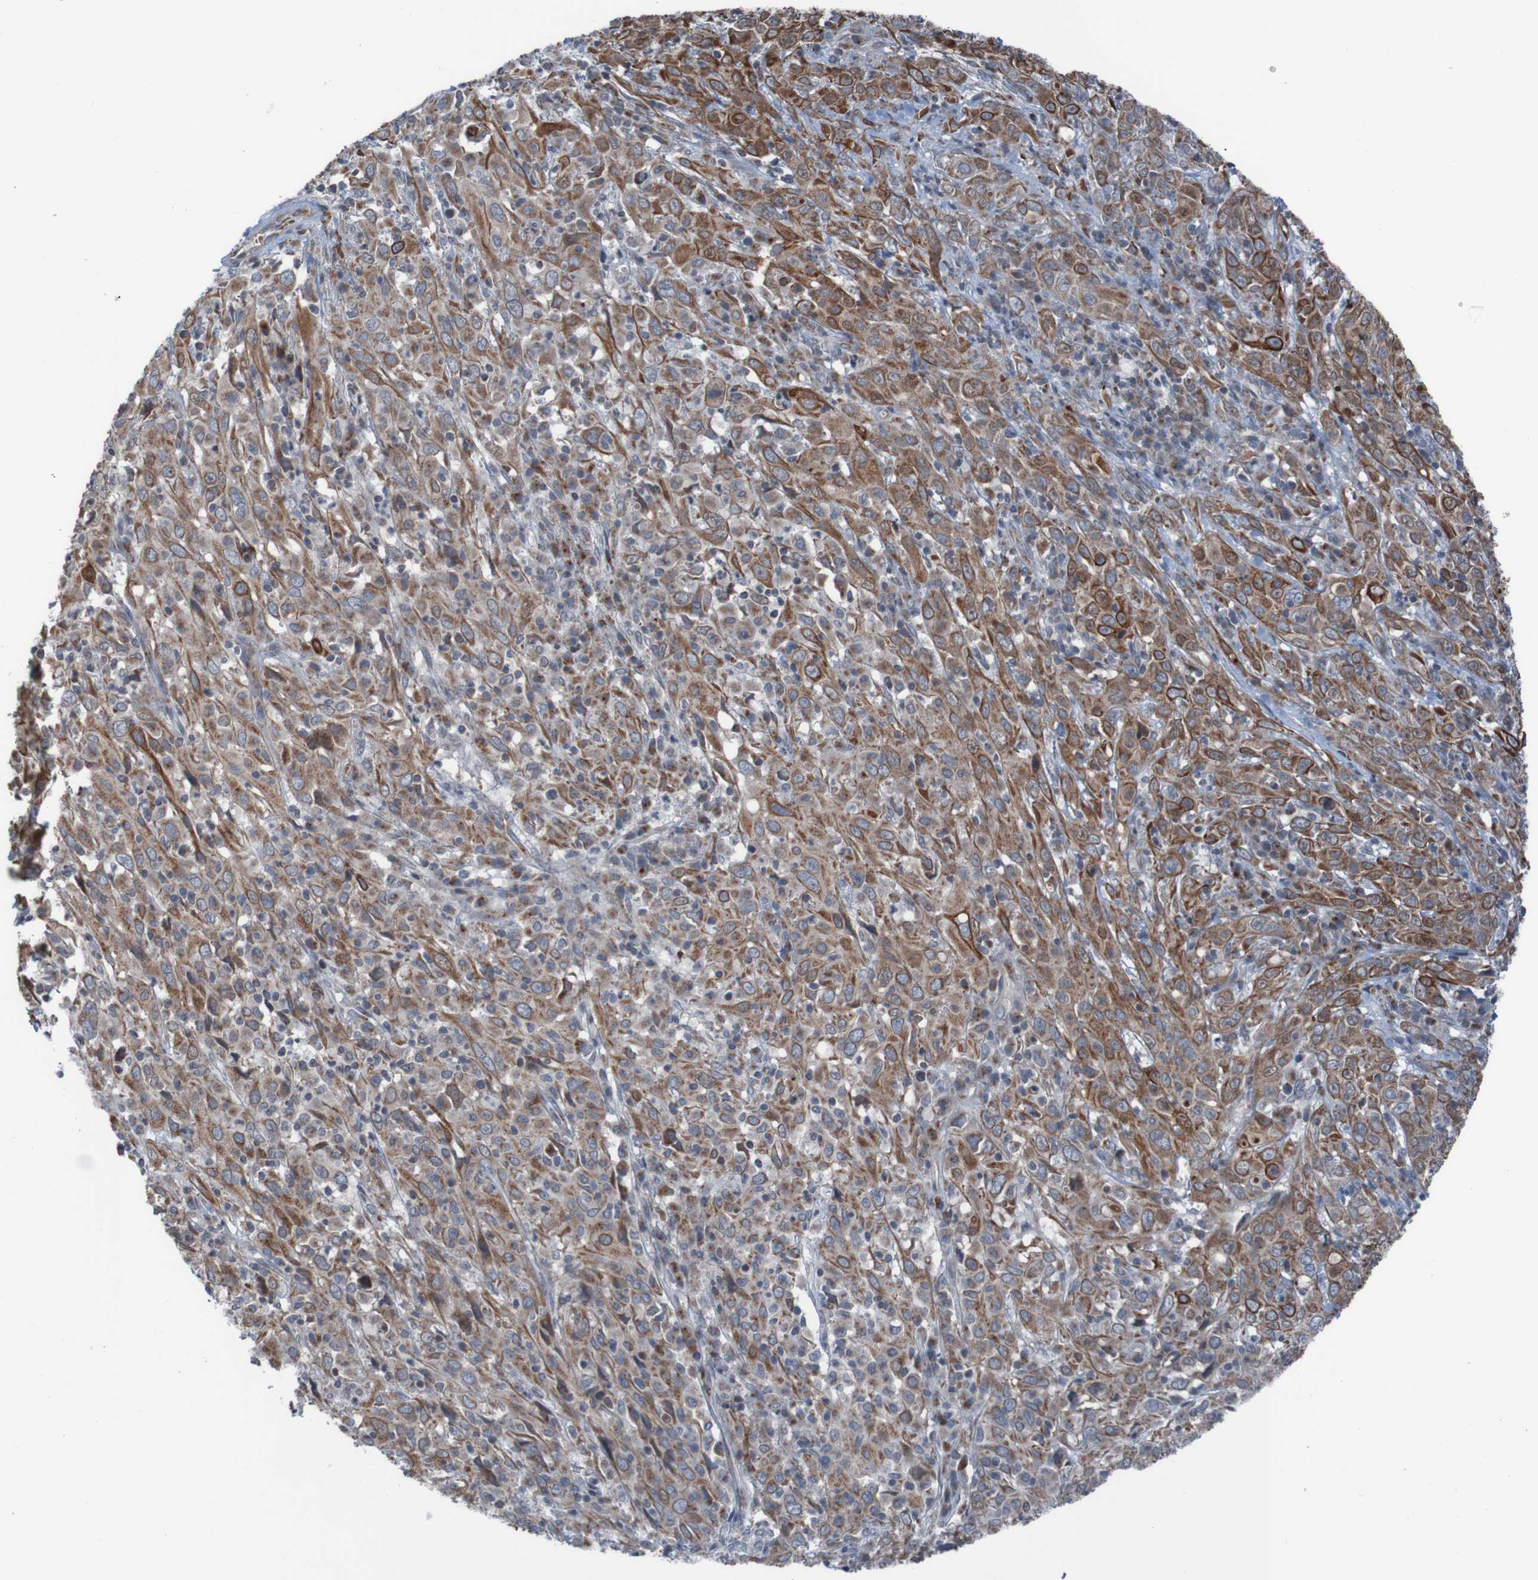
{"staining": {"intensity": "moderate", "quantity": ">75%", "location": "cytoplasmic/membranous"}, "tissue": "cervical cancer", "cell_type": "Tumor cells", "image_type": "cancer", "snomed": [{"axis": "morphology", "description": "Squamous cell carcinoma, NOS"}, {"axis": "topography", "description": "Cervix"}], "caption": "Moderate cytoplasmic/membranous positivity for a protein is seen in about >75% of tumor cells of cervical squamous cell carcinoma using IHC.", "gene": "UNG", "patient": {"sex": "female", "age": 46}}